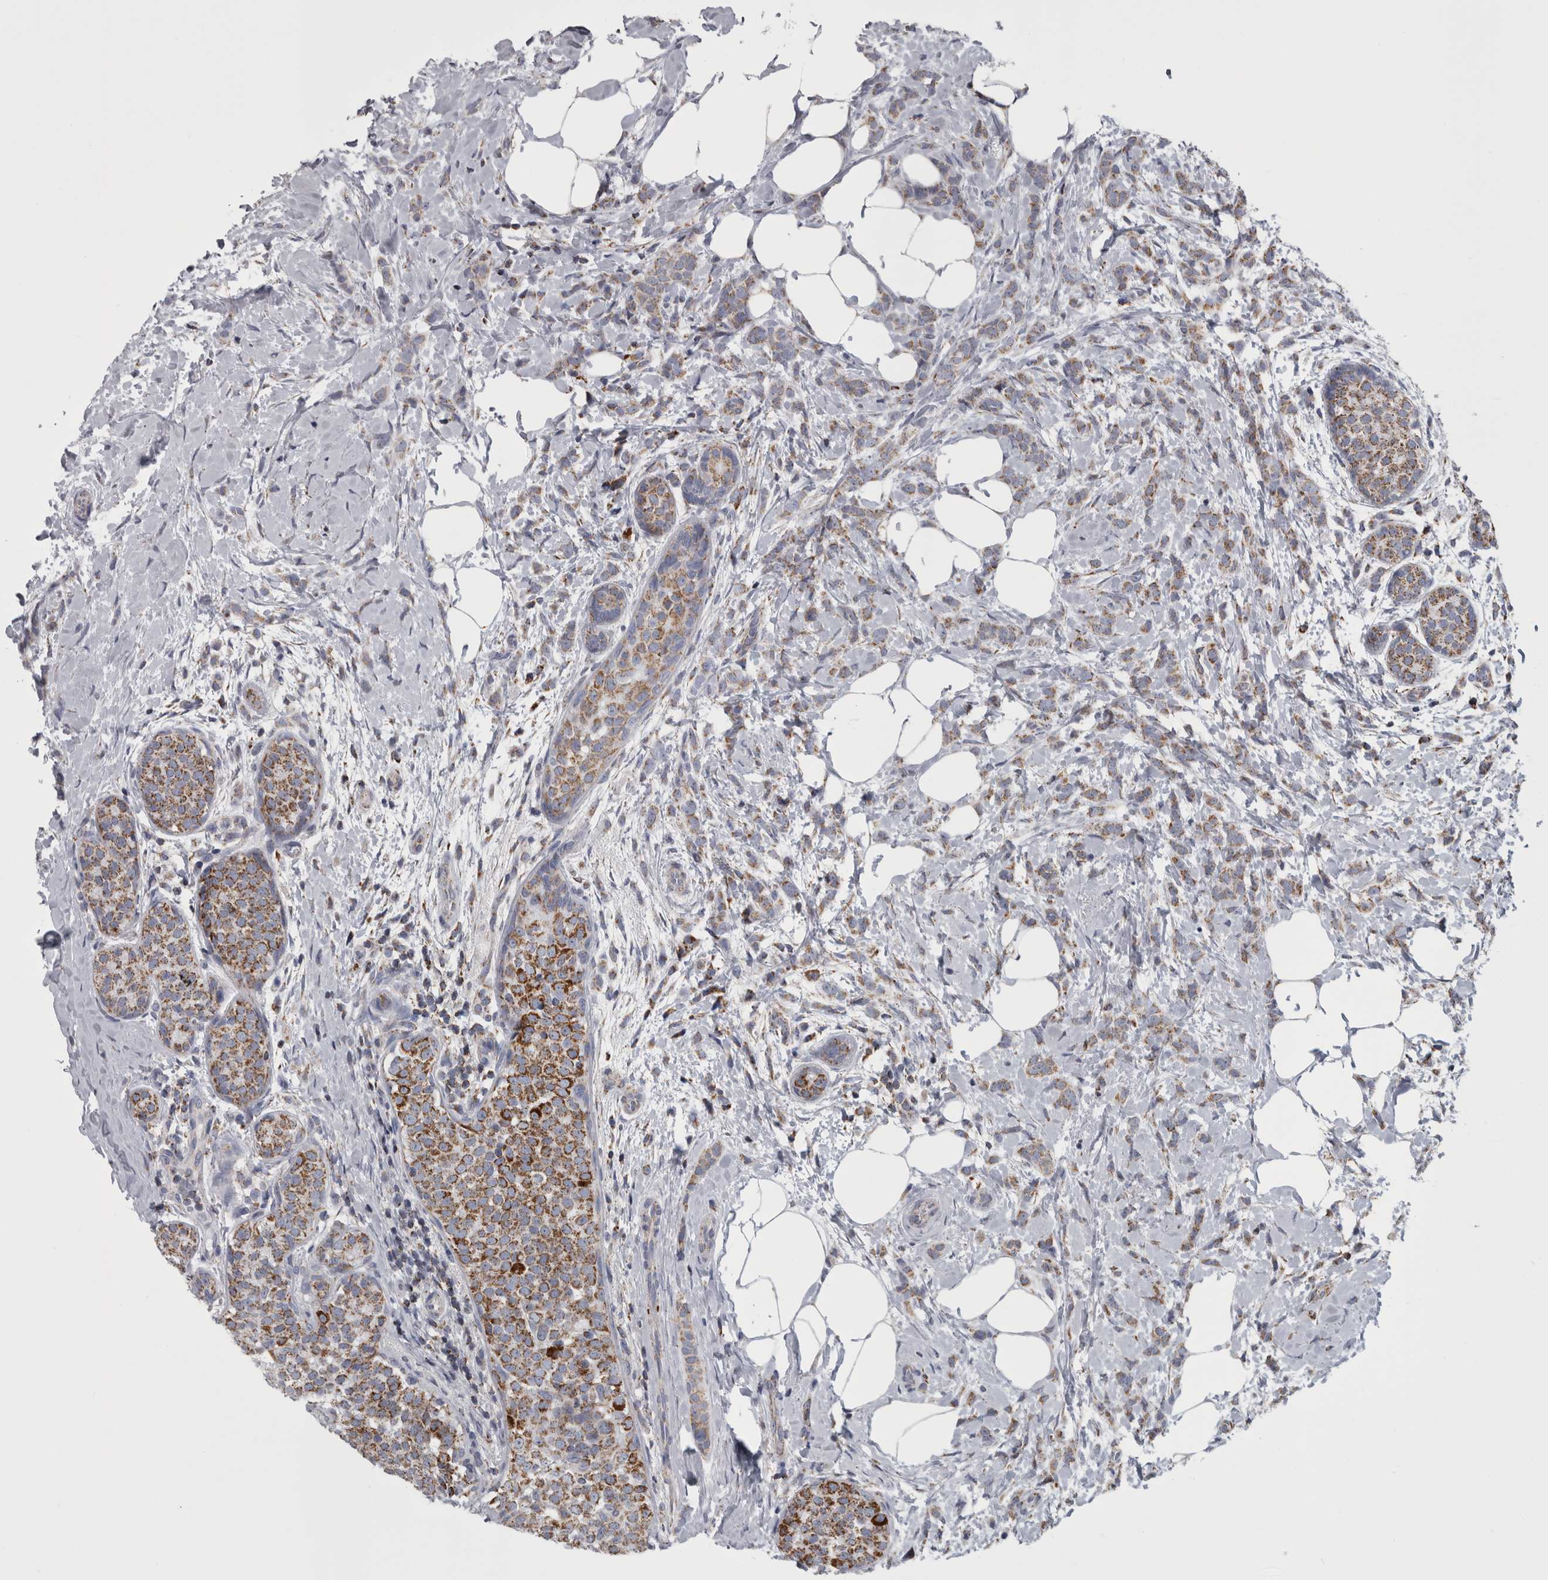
{"staining": {"intensity": "moderate", "quantity": "25%-75%", "location": "cytoplasmic/membranous"}, "tissue": "breast cancer", "cell_type": "Tumor cells", "image_type": "cancer", "snomed": [{"axis": "morphology", "description": "Lobular carcinoma, in situ"}, {"axis": "morphology", "description": "Lobular carcinoma"}, {"axis": "topography", "description": "Breast"}], "caption": "Immunohistochemistry histopathology image of neoplastic tissue: human breast cancer (lobular carcinoma) stained using immunohistochemistry (IHC) displays medium levels of moderate protein expression localized specifically in the cytoplasmic/membranous of tumor cells, appearing as a cytoplasmic/membranous brown color.", "gene": "MDH2", "patient": {"sex": "female", "age": 41}}